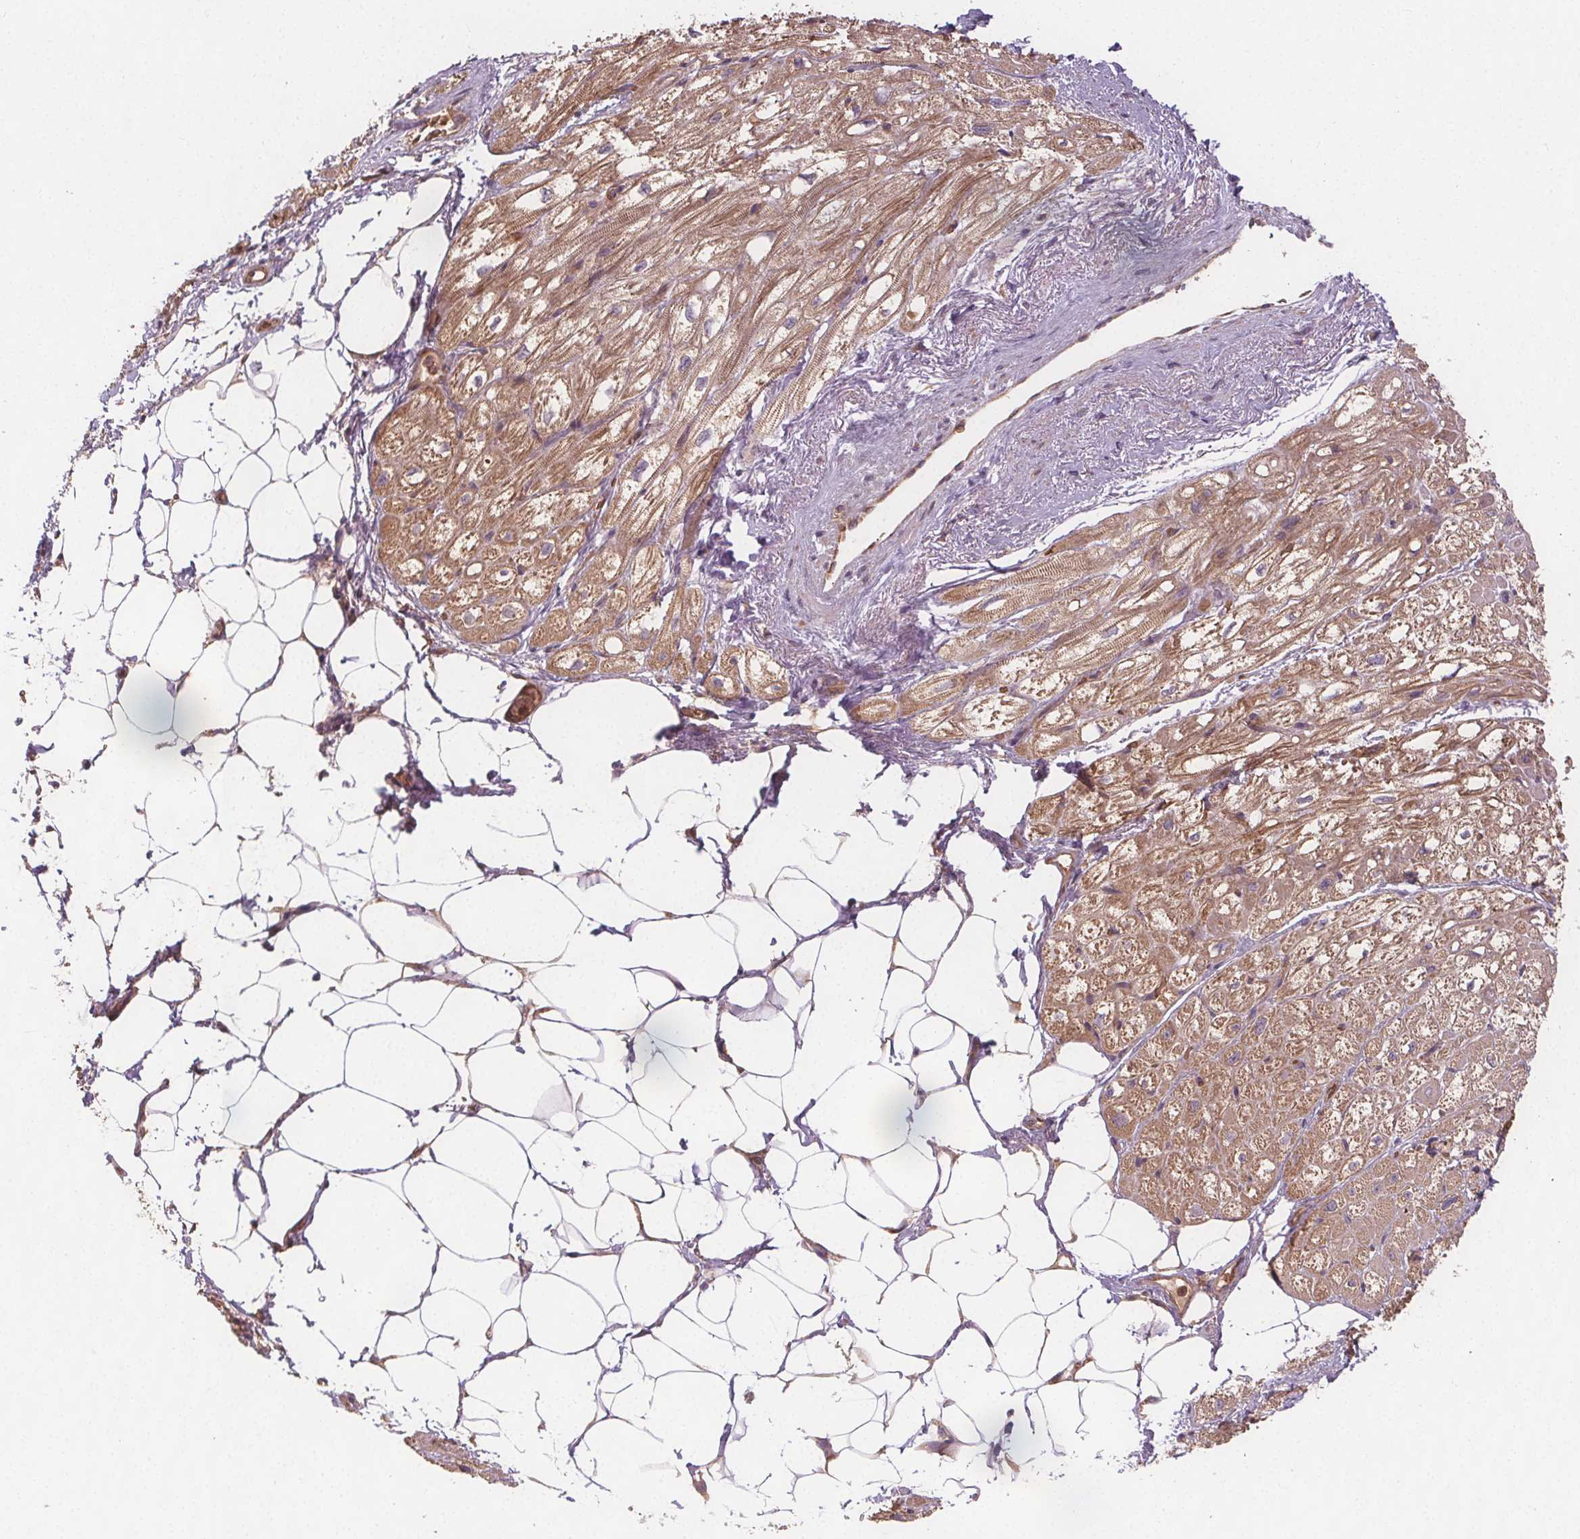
{"staining": {"intensity": "moderate", "quantity": ">75%", "location": "cytoplasmic/membranous"}, "tissue": "heart muscle", "cell_type": "Cardiomyocytes", "image_type": "normal", "snomed": [{"axis": "morphology", "description": "Normal tissue, NOS"}, {"axis": "topography", "description": "Heart"}], "caption": "Protein expression analysis of unremarkable human heart muscle reveals moderate cytoplasmic/membranous positivity in approximately >75% of cardiomyocytes. The staining was performed using DAB to visualize the protein expression in brown, while the nuclei were stained in blue with hematoxylin (Magnification: 20x).", "gene": "EIF3D", "patient": {"sex": "female", "age": 69}}